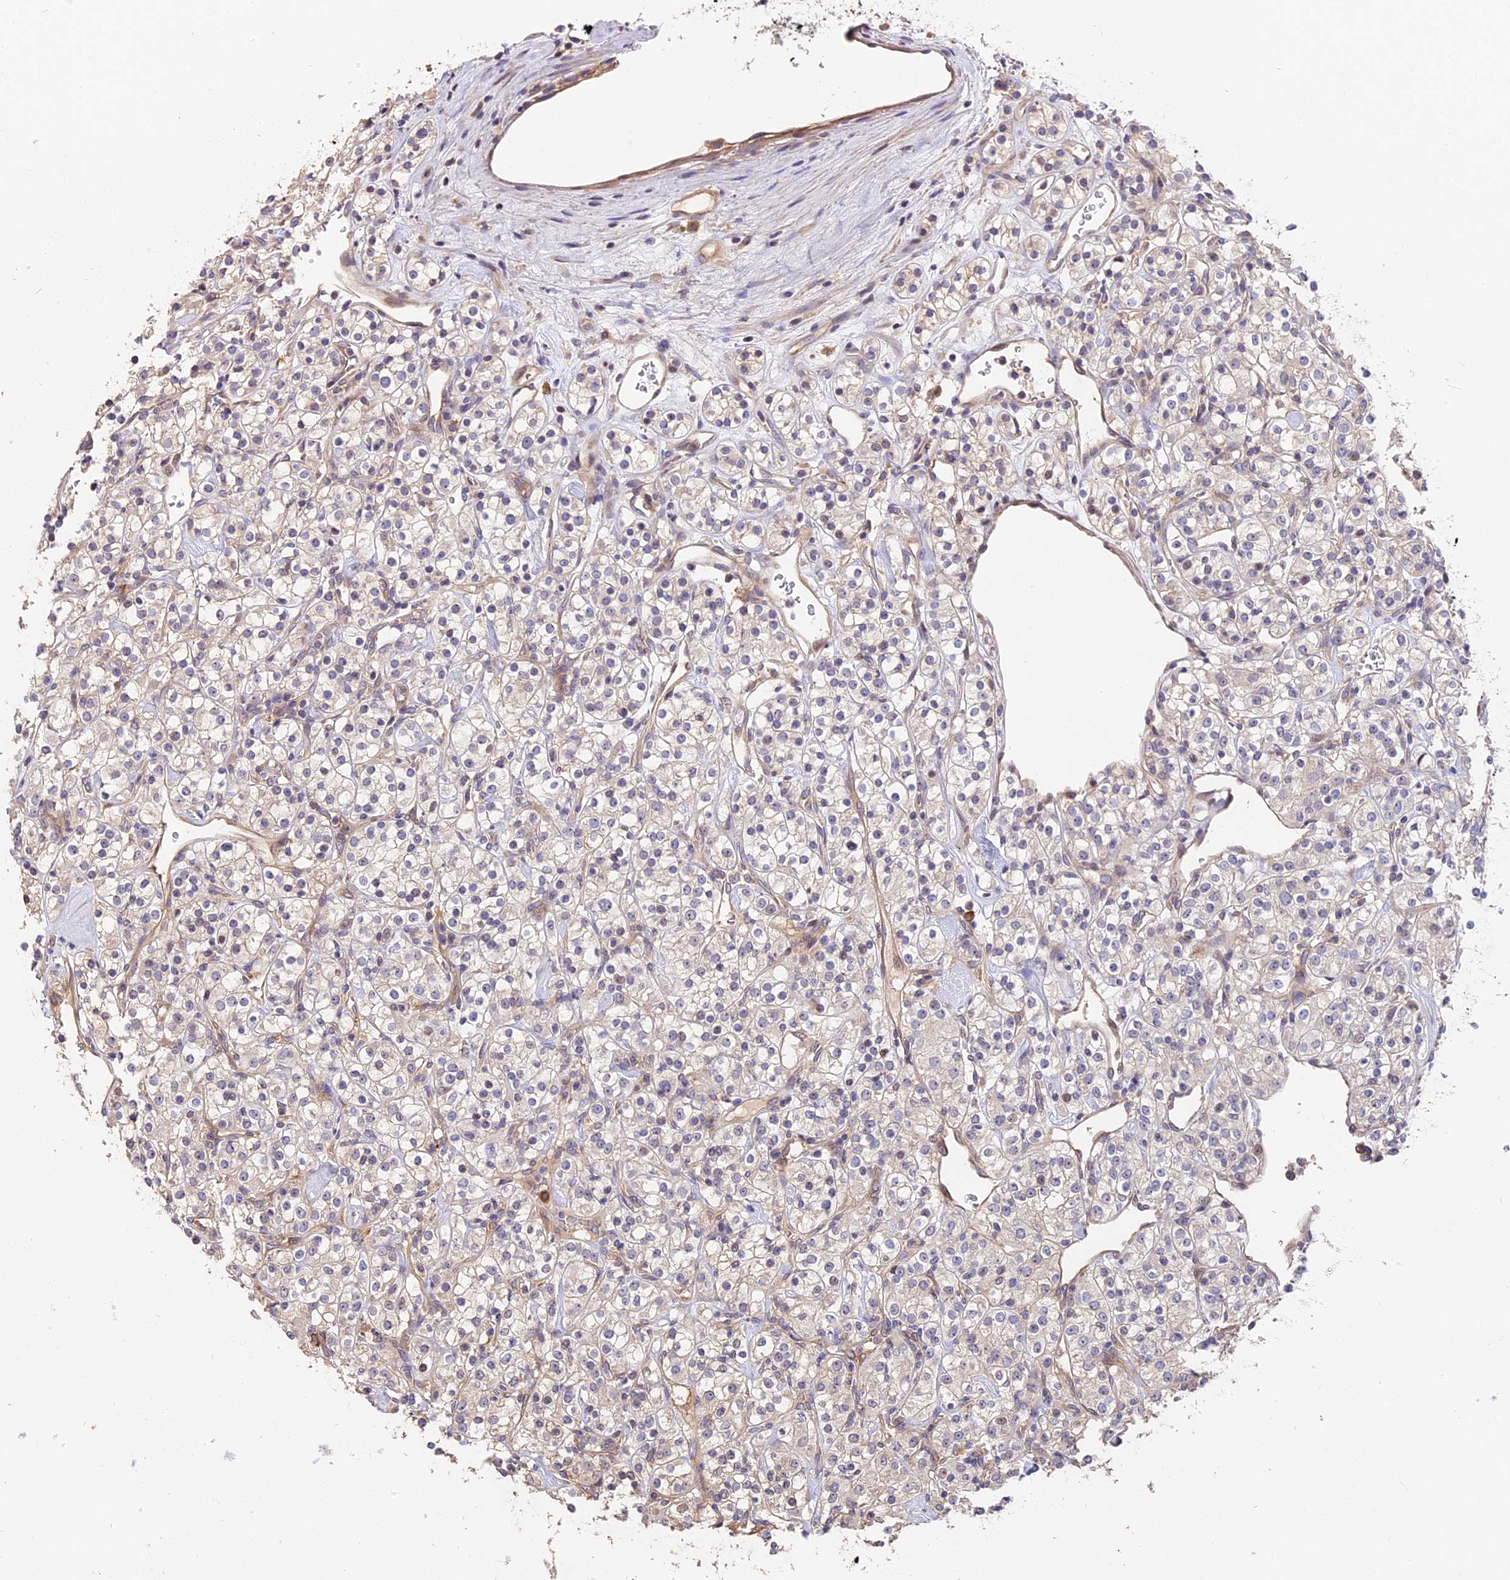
{"staining": {"intensity": "negative", "quantity": "none", "location": "none"}, "tissue": "renal cancer", "cell_type": "Tumor cells", "image_type": "cancer", "snomed": [{"axis": "morphology", "description": "Adenocarcinoma, NOS"}, {"axis": "topography", "description": "Kidney"}], "caption": "Immunohistochemistry photomicrograph of neoplastic tissue: renal cancer (adenocarcinoma) stained with DAB demonstrates no significant protein expression in tumor cells.", "gene": "ARHGAP17", "patient": {"sex": "male", "age": 77}}